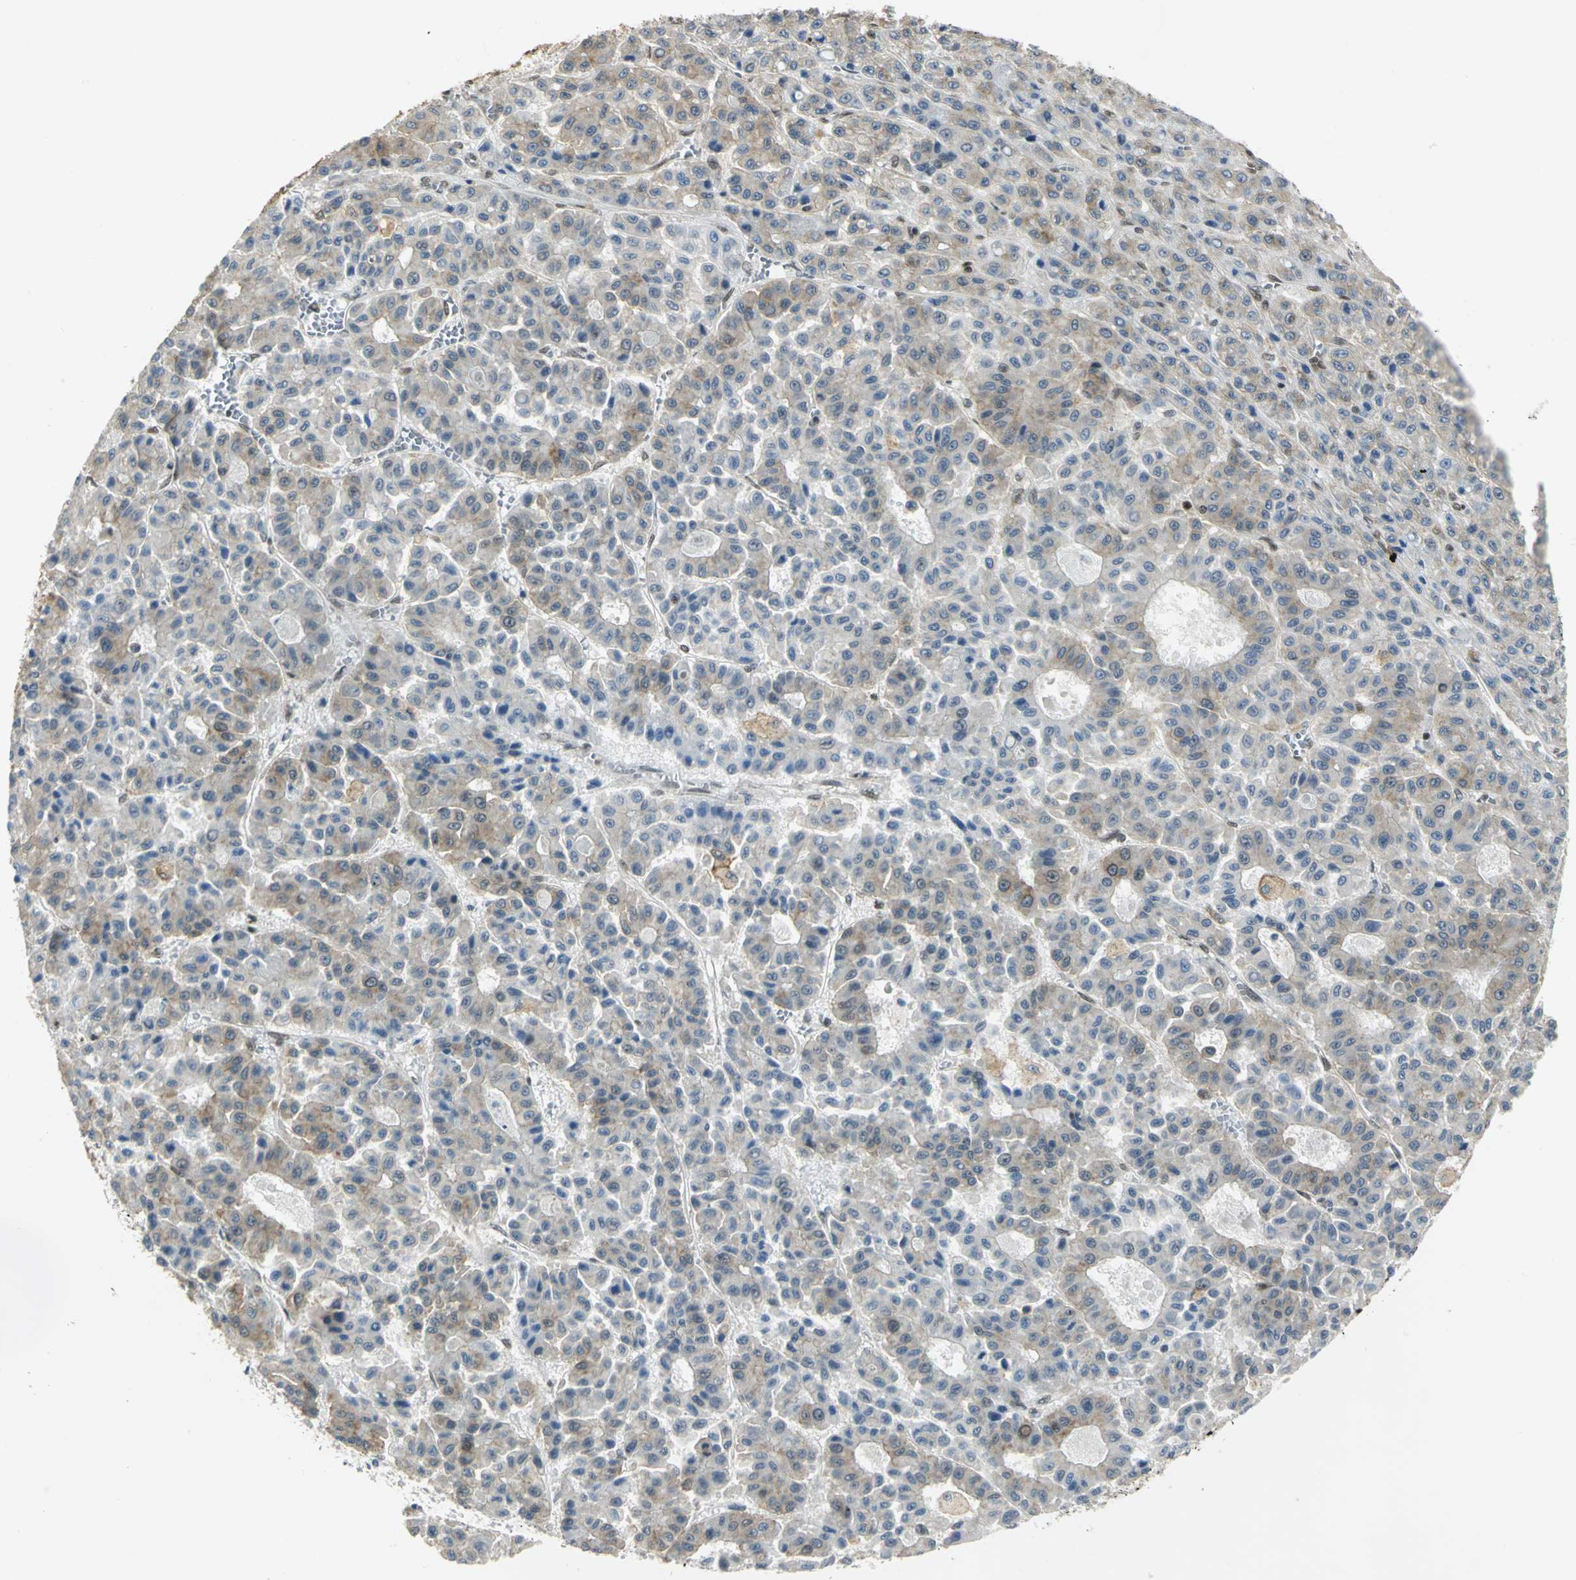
{"staining": {"intensity": "weak", "quantity": "25%-75%", "location": "cytoplasmic/membranous"}, "tissue": "liver cancer", "cell_type": "Tumor cells", "image_type": "cancer", "snomed": [{"axis": "morphology", "description": "Carcinoma, Hepatocellular, NOS"}, {"axis": "topography", "description": "Liver"}], "caption": "This micrograph exhibits immunohistochemistry (IHC) staining of liver cancer (hepatocellular carcinoma), with low weak cytoplasmic/membranous positivity in about 25%-75% of tumor cells.", "gene": "DDX5", "patient": {"sex": "male", "age": 70}}